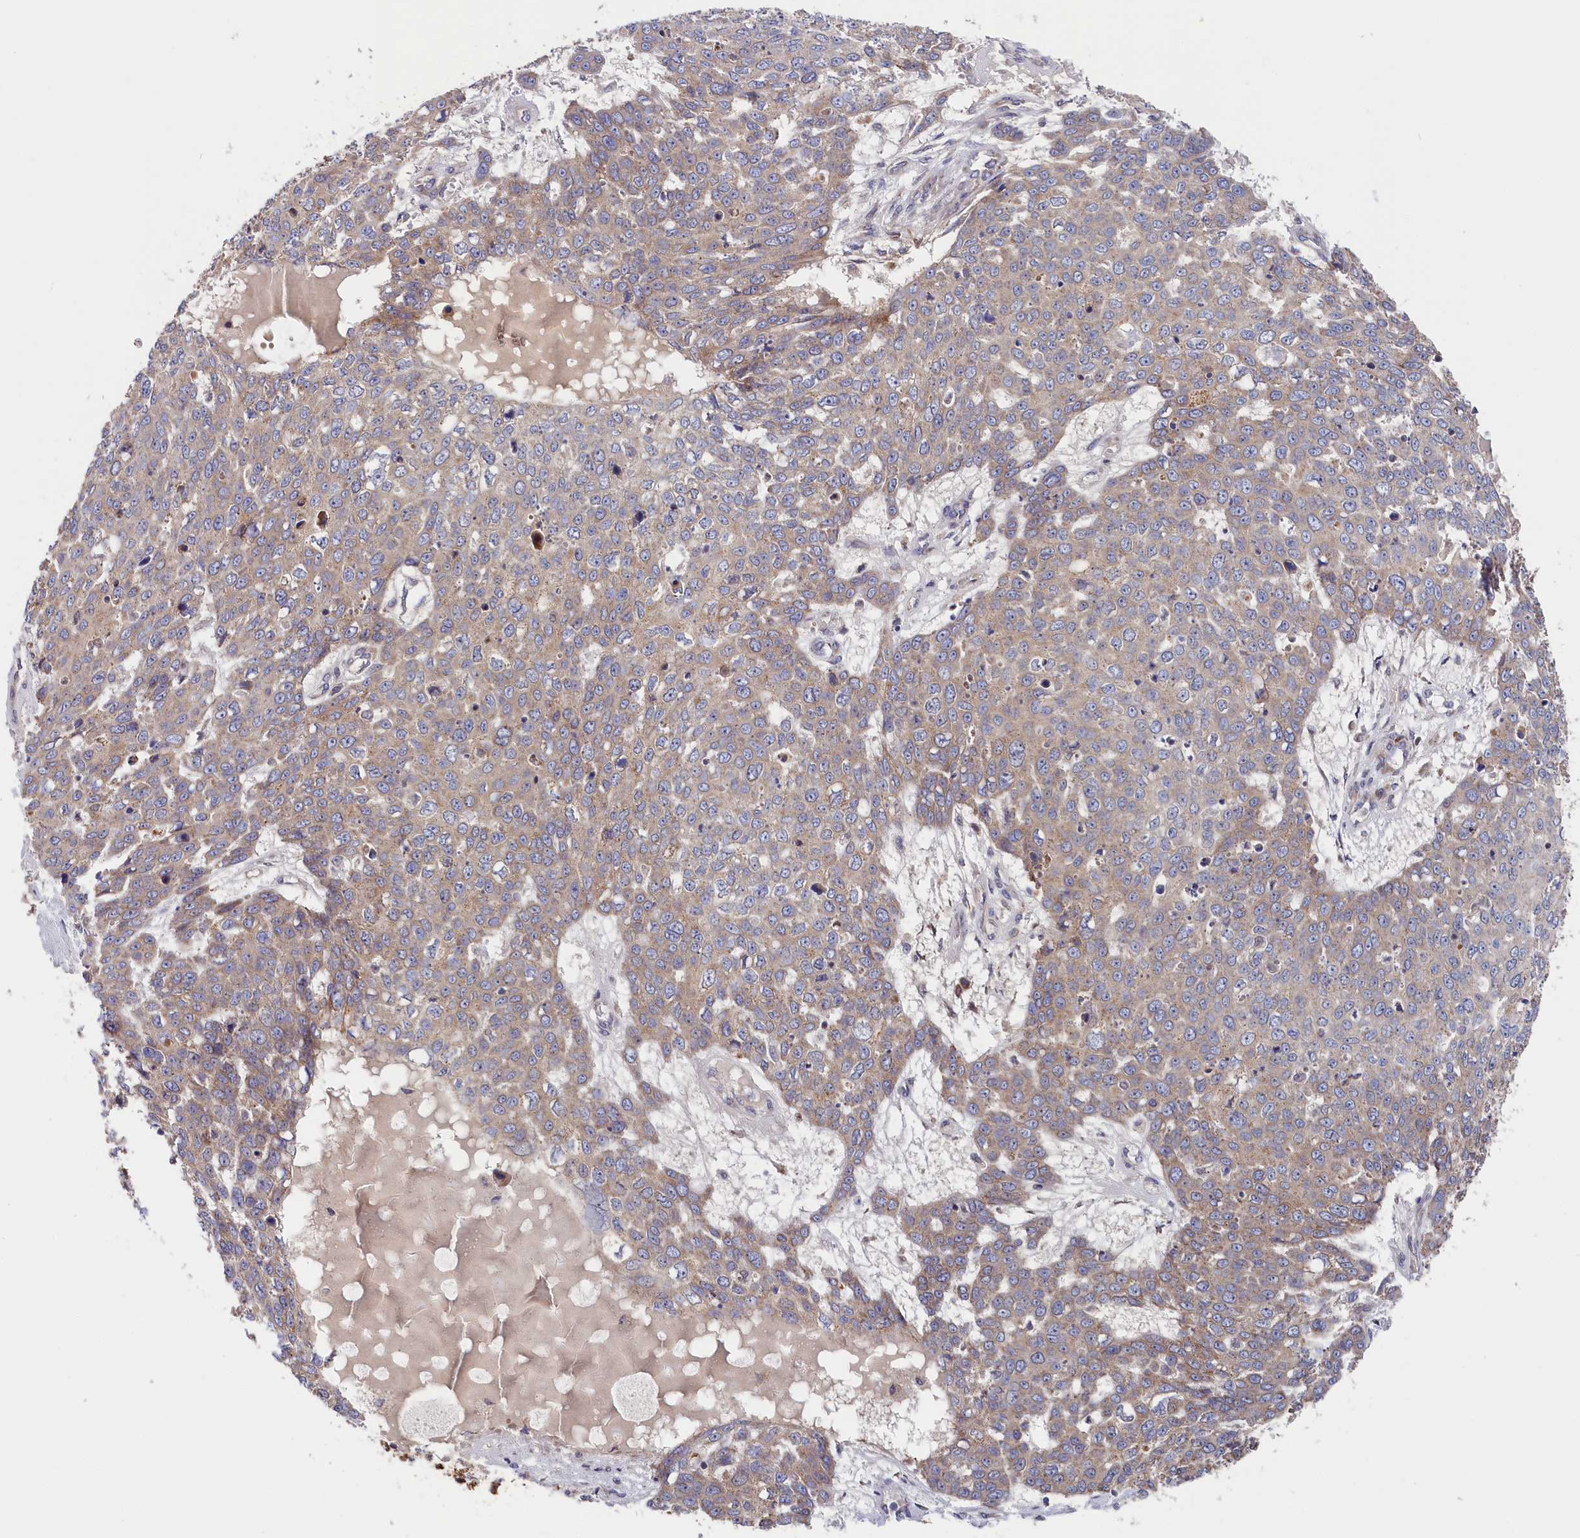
{"staining": {"intensity": "weak", "quantity": "<25%", "location": "cytoplasmic/membranous"}, "tissue": "skin cancer", "cell_type": "Tumor cells", "image_type": "cancer", "snomed": [{"axis": "morphology", "description": "Normal tissue, NOS"}, {"axis": "morphology", "description": "Squamous cell carcinoma, NOS"}, {"axis": "topography", "description": "Skin"}], "caption": "Immunohistochemistry of skin cancer (squamous cell carcinoma) reveals no staining in tumor cells. The staining is performed using DAB brown chromogen with nuclei counter-stained in using hematoxylin.", "gene": "CEP44", "patient": {"sex": "male", "age": 72}}